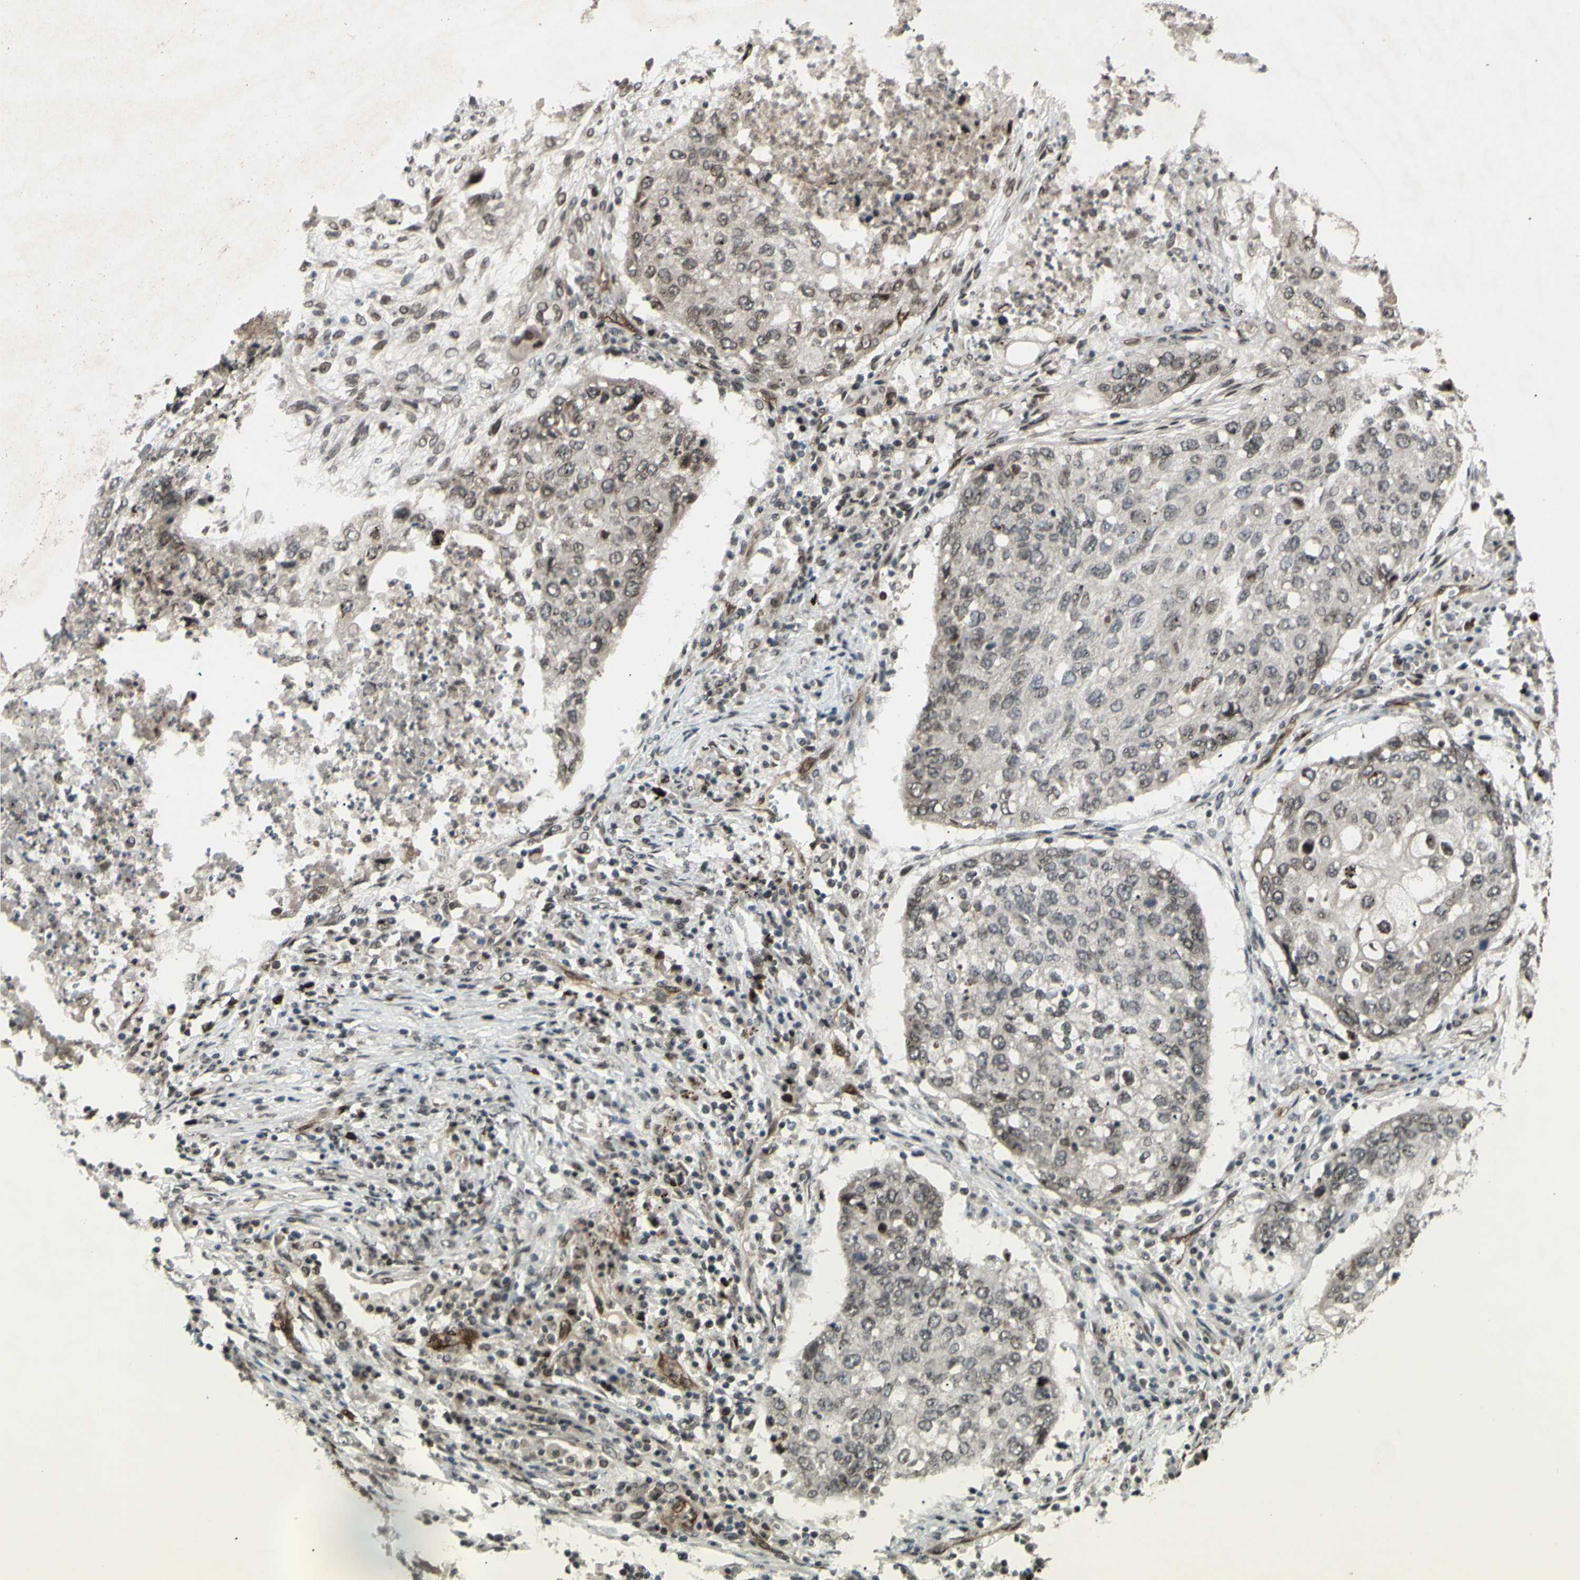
{"staining": {"intensity": "weak", "quantity": "<25%", "location": "cytoplasmic/membranous,nuclear"}, "tissue": "lung cancer", "cell_type": "Tumor cells", "image_type": "cancer", "snomed": [{"axis": "morphology", "description": "Squamous cell carcinoma, NOS"}, {"axis": "topography", "description": "Lung"}], "caption": "Immunohistochemical staining of human lung cancer (squamous cell carcinoma) displays no significant expression in tumor cells.", "gene": "MLF2", "patient": {"sex": "female", "age": 63}}